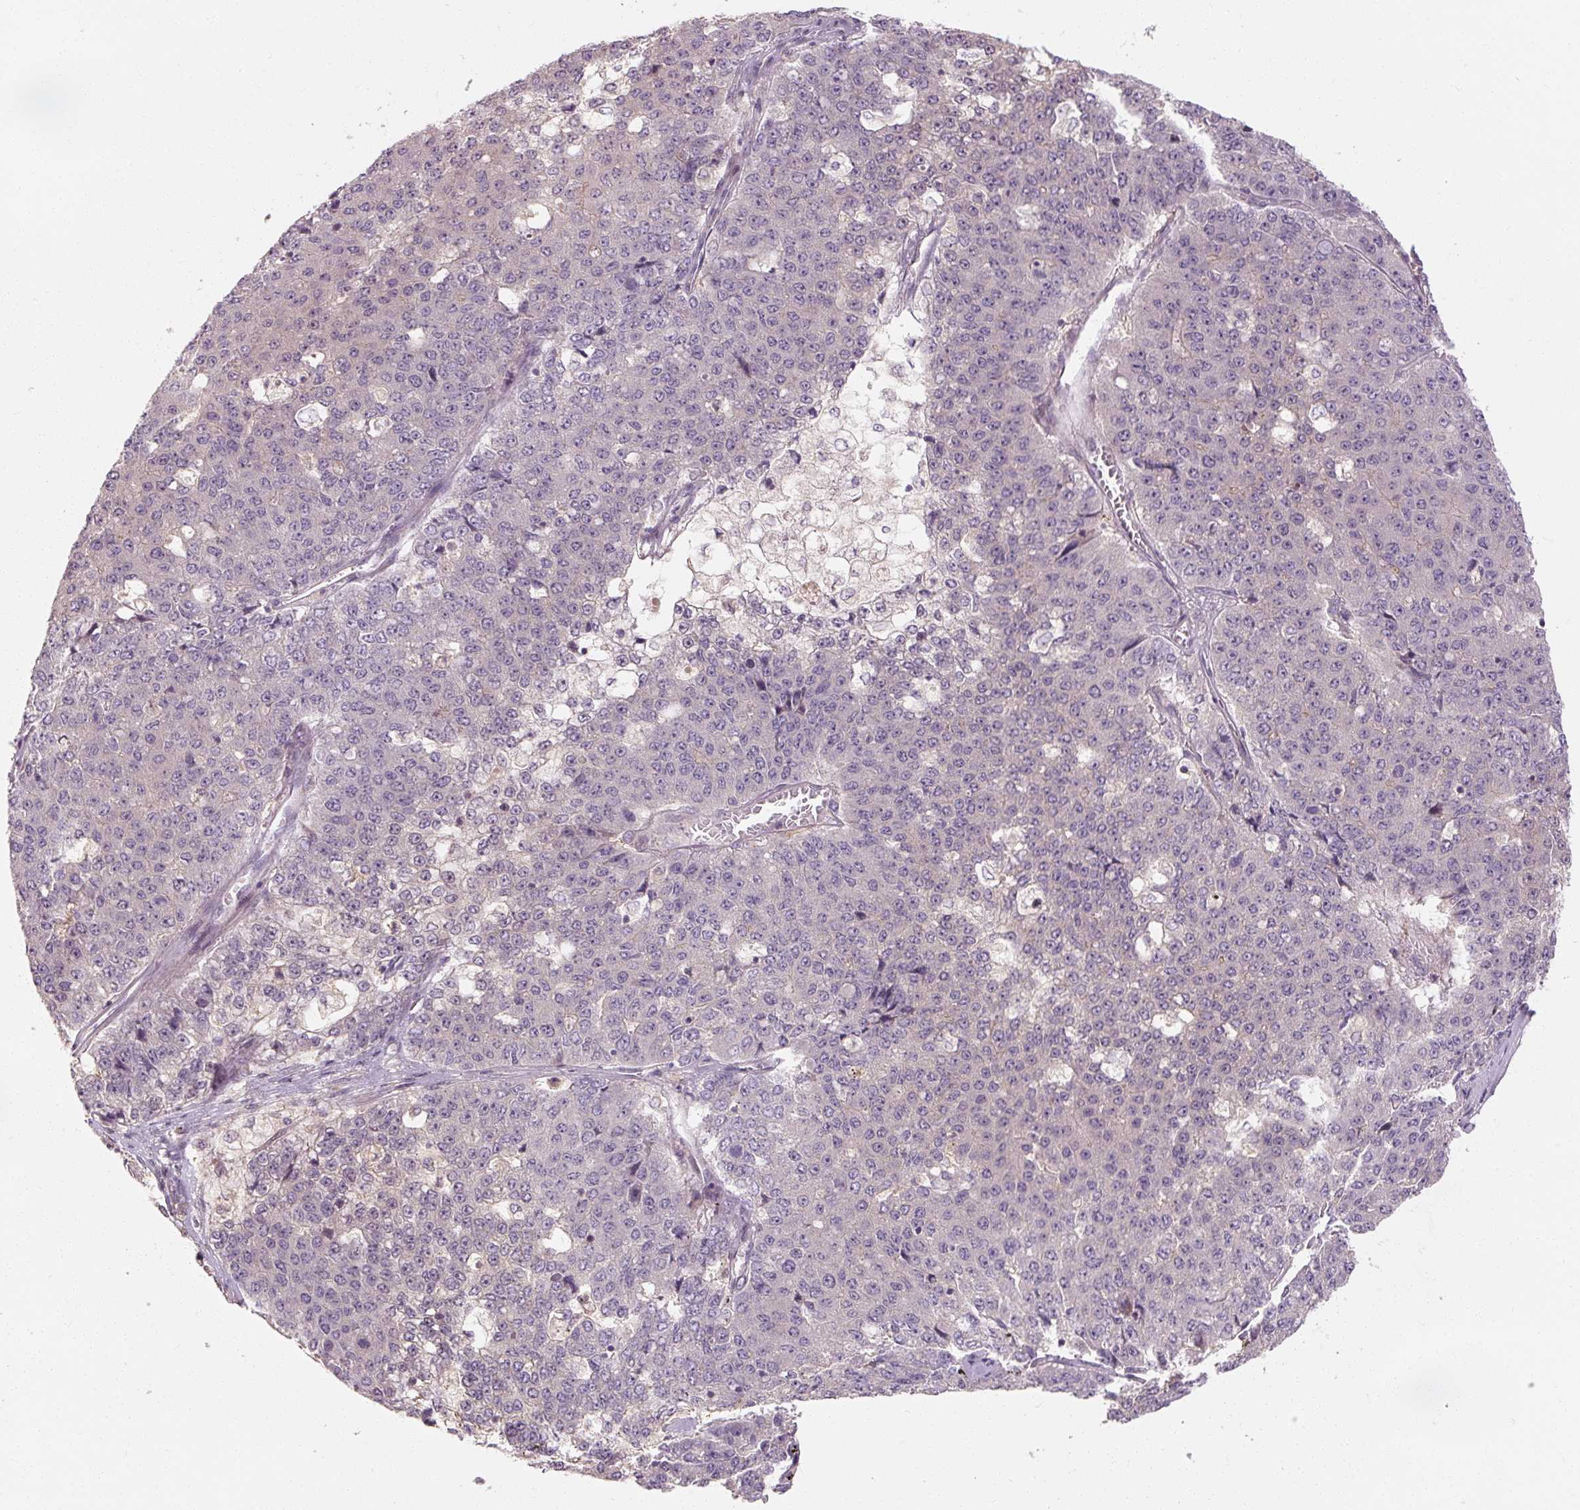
{"staining": {"intensity": "negative", "quantity": "none", "location": "none"}, "tissue": "pancreatic cancer", "cell_type": "Tumor cells", "image_type": "cancer", "snomed": [{"axis": "morphology", "description": "Adenocarcinoma, NOS"}, {"axis": "topography", "description": "Pancreas"}], "caption": "Tumor cells are negative for brown protein staining in pancreatic adenocarcinoma.", "gene": "RB1CC1", "patient": {"sex": "male", "age": 50}}